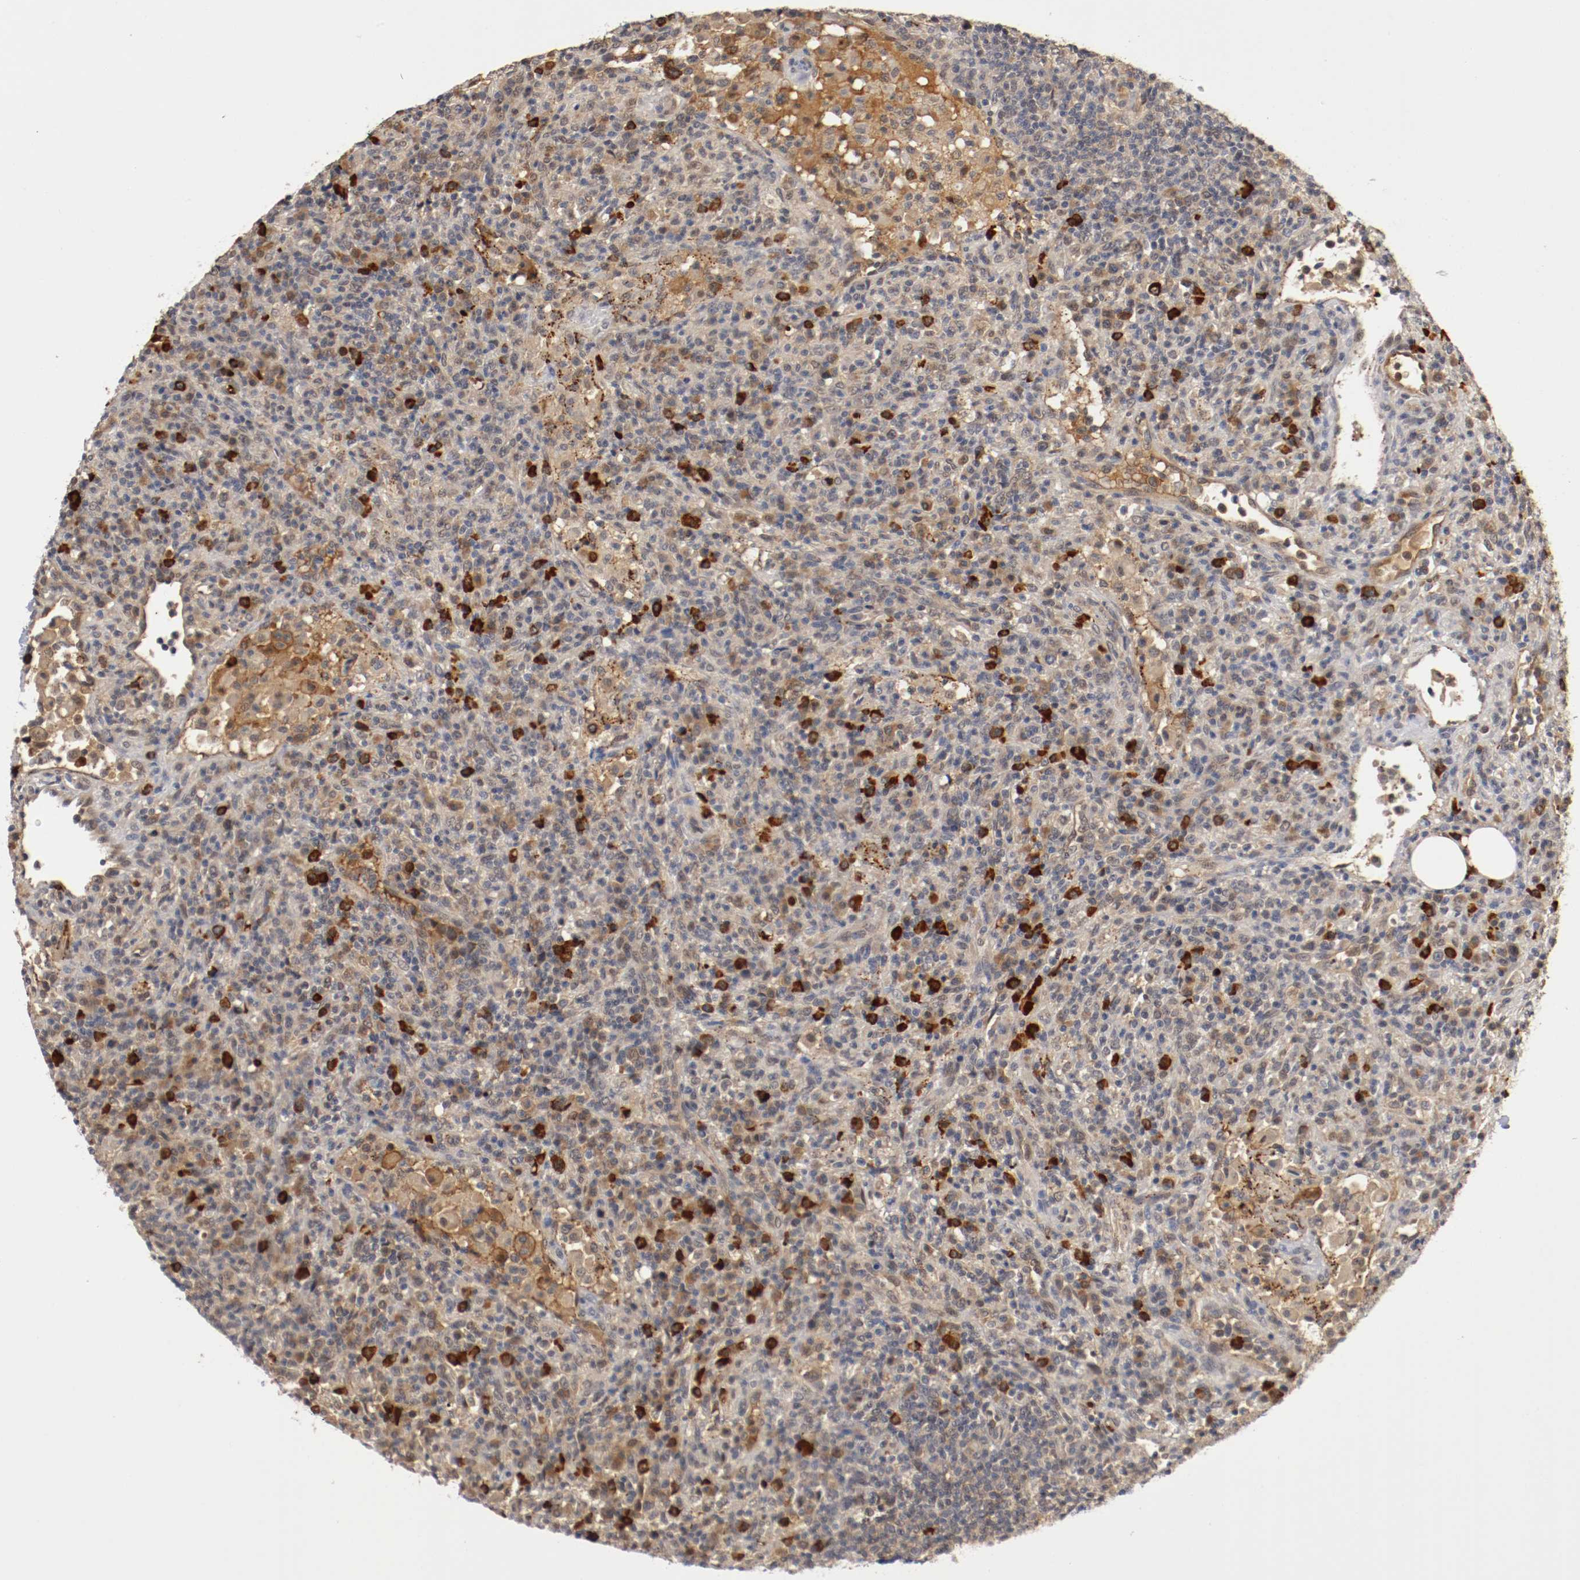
{"staining": {"intensity": "negative", "quantity": "none", "location": "none"}, "tissue": "lymphoma", "cell_type": "Tumor cells", "image_type": "cancer", "snomed": [{"axis": "morphology", "description": "Hodgkin's disease, NOS"}, {"axis": "topography", "description": "Lymph node"}], "caption": "This is a photomicrograph of immunohistochemistry (IHC) staining of Hodgkin's disease, which shows no expression in tumor cells.", "gene": "DNMT3B", "patient": {"sex": "male", "age": 65}}